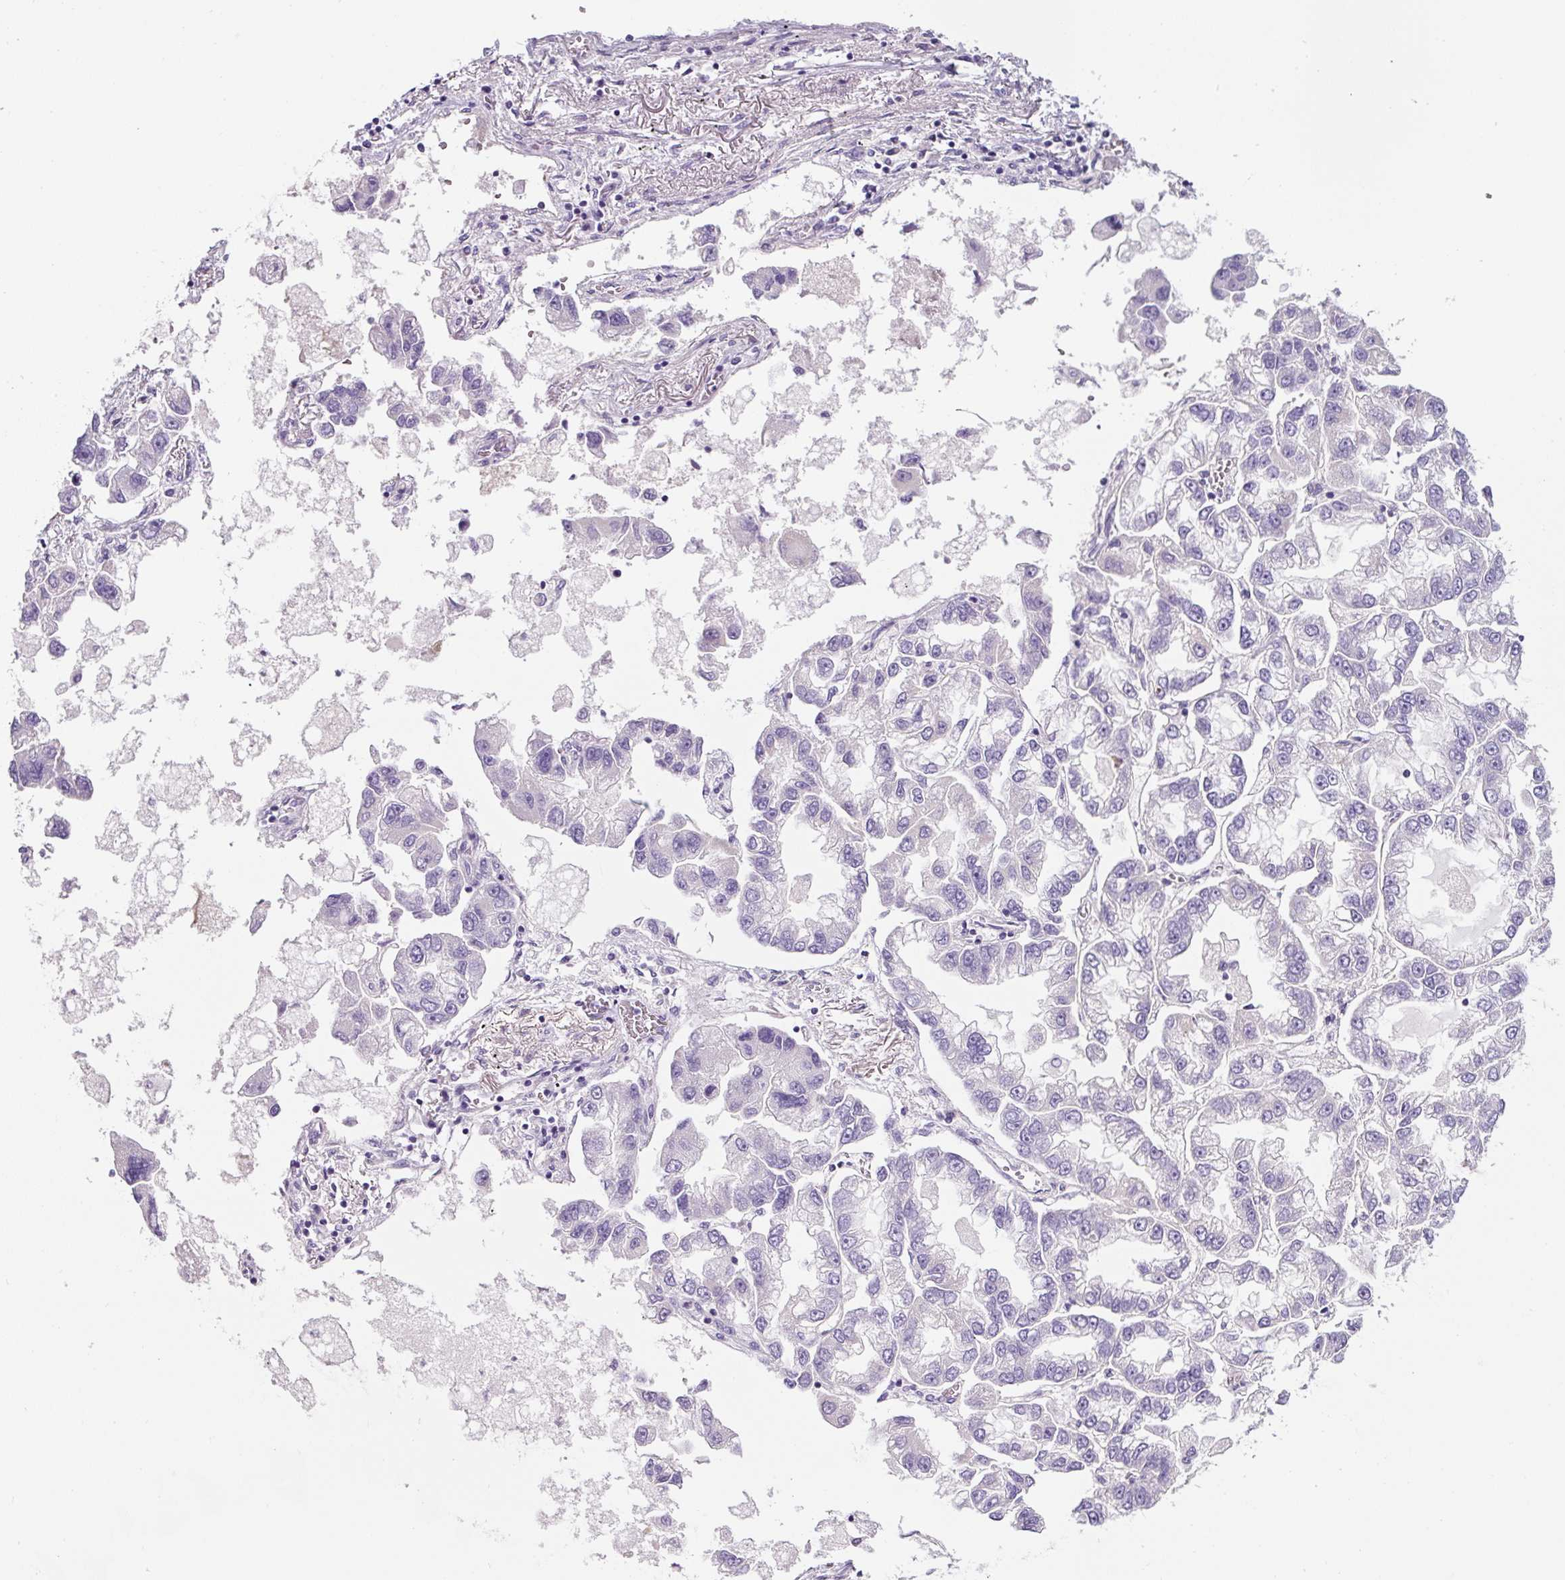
{"staining": {"intensity": "negative", "quantity": "none", "location": "none"}, "tissue": "lung cancer", "cell_type": "Tumor cells", "image_type": "cancer", "snomed": [{"axis": "morphology", "description": "Adenocarcinoma, NOS"}, {"axis": "topography", "description": "Lung"}], "caption": "Lung adenocarcinoma was stained to show a protein in brown. There is no significant staining in tumor cells.", "gene": "OR14A2", "patient": {"sex": "female", "age": 54}}